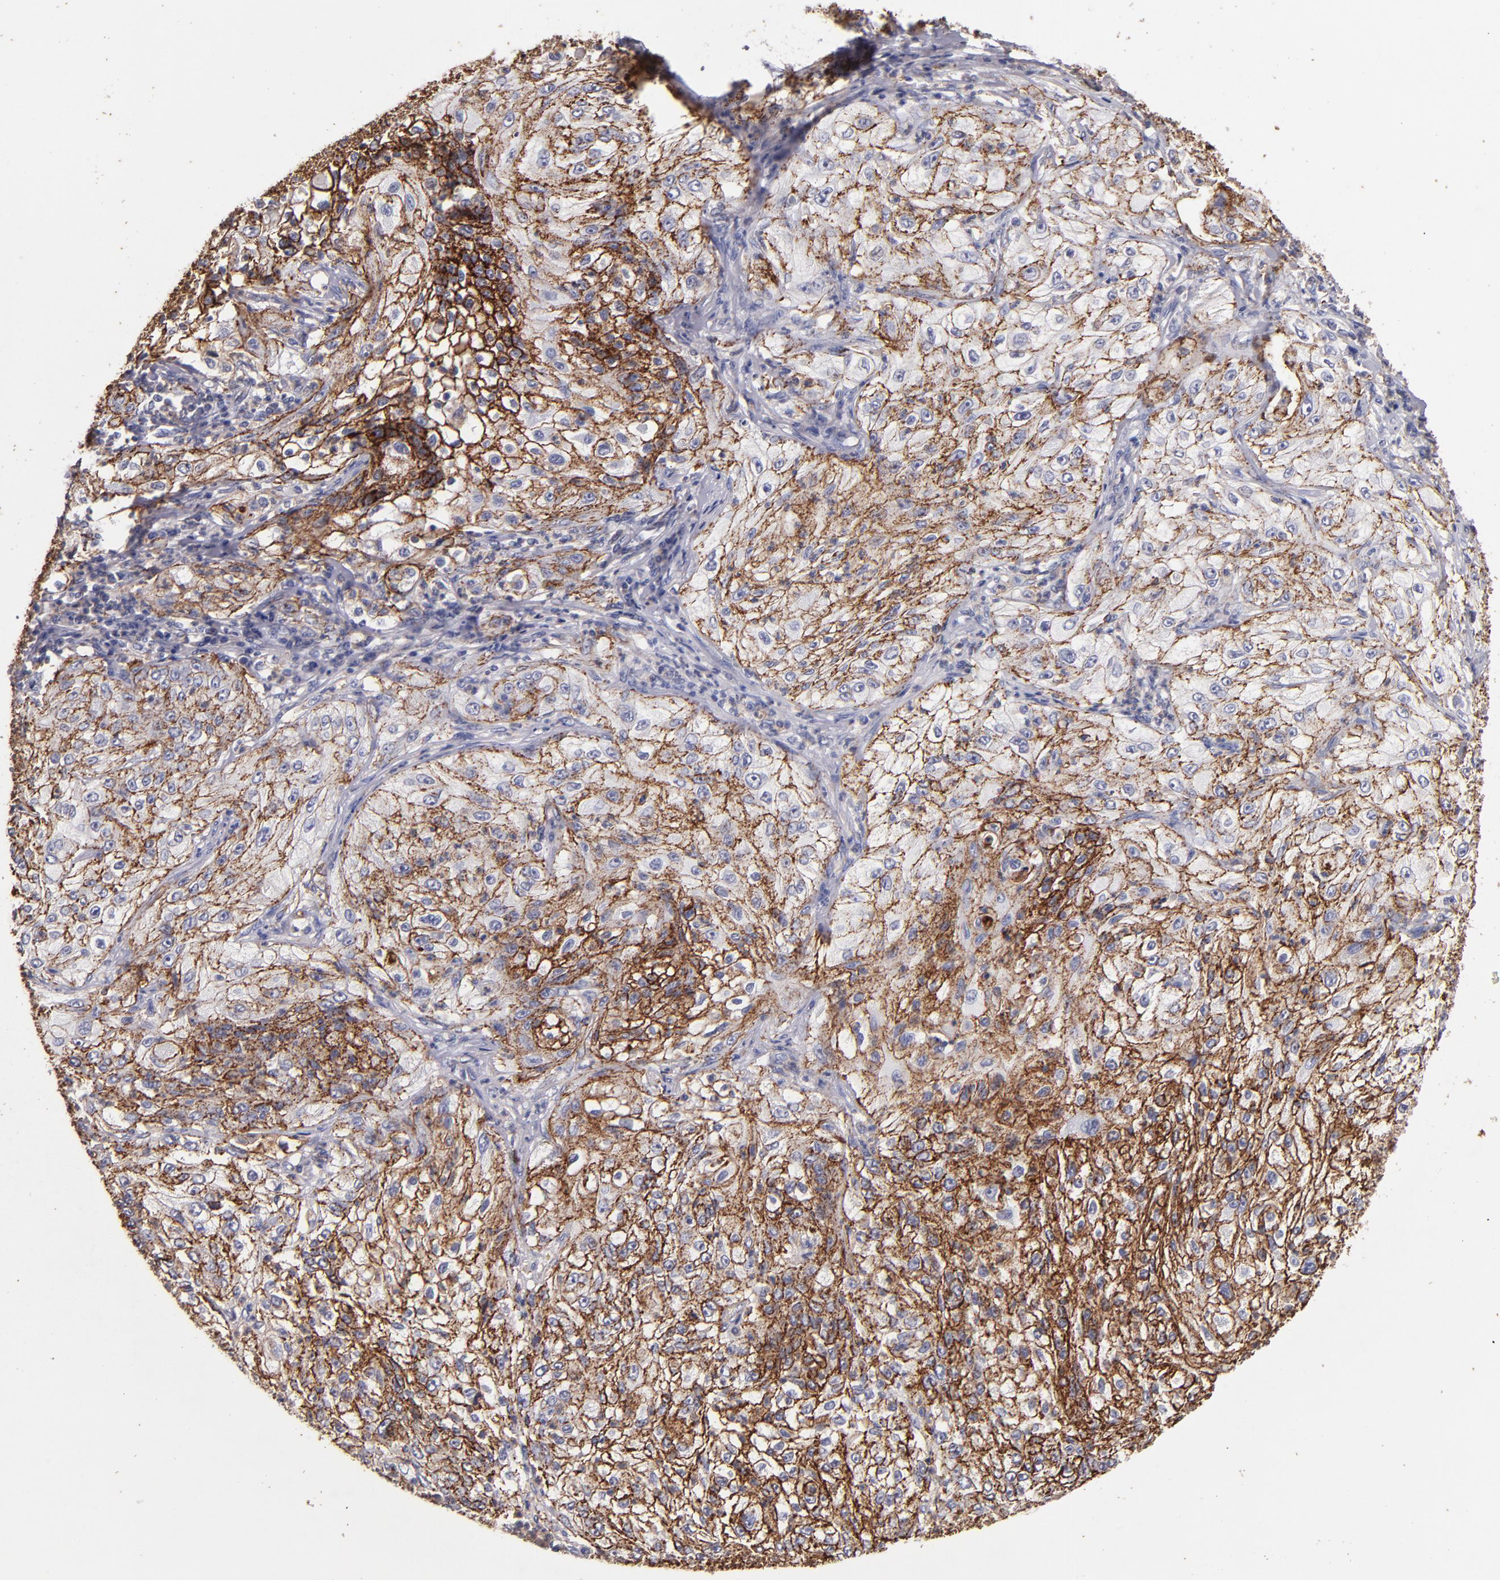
{"staining": {"intensity": "strong", "quantity": ">75%", "location": "cytoplasmic/membranous"}, "tissue": "lung cancer", "cell_type": "Tumor cells", "image_type": "cancer", "snomed": [{"axis": "morphology", "description": "Inflammation, NOS"}, {"axis": "morphology", "description": "Squamous cell carcinoma, NOS"}, {"axis": "topography", "description": "Lymph node"}, {"axis": "topography", "description": "Soft tissue"}, {"axis": "topography", "description": "Lung"}], "caption": "Lung cancer (squamous cell carcinoma) stained with a protein marker displays strong staining in tumor cells.", "gene": "CLDN5", "patient": {"sex": "male", "age": 66}}